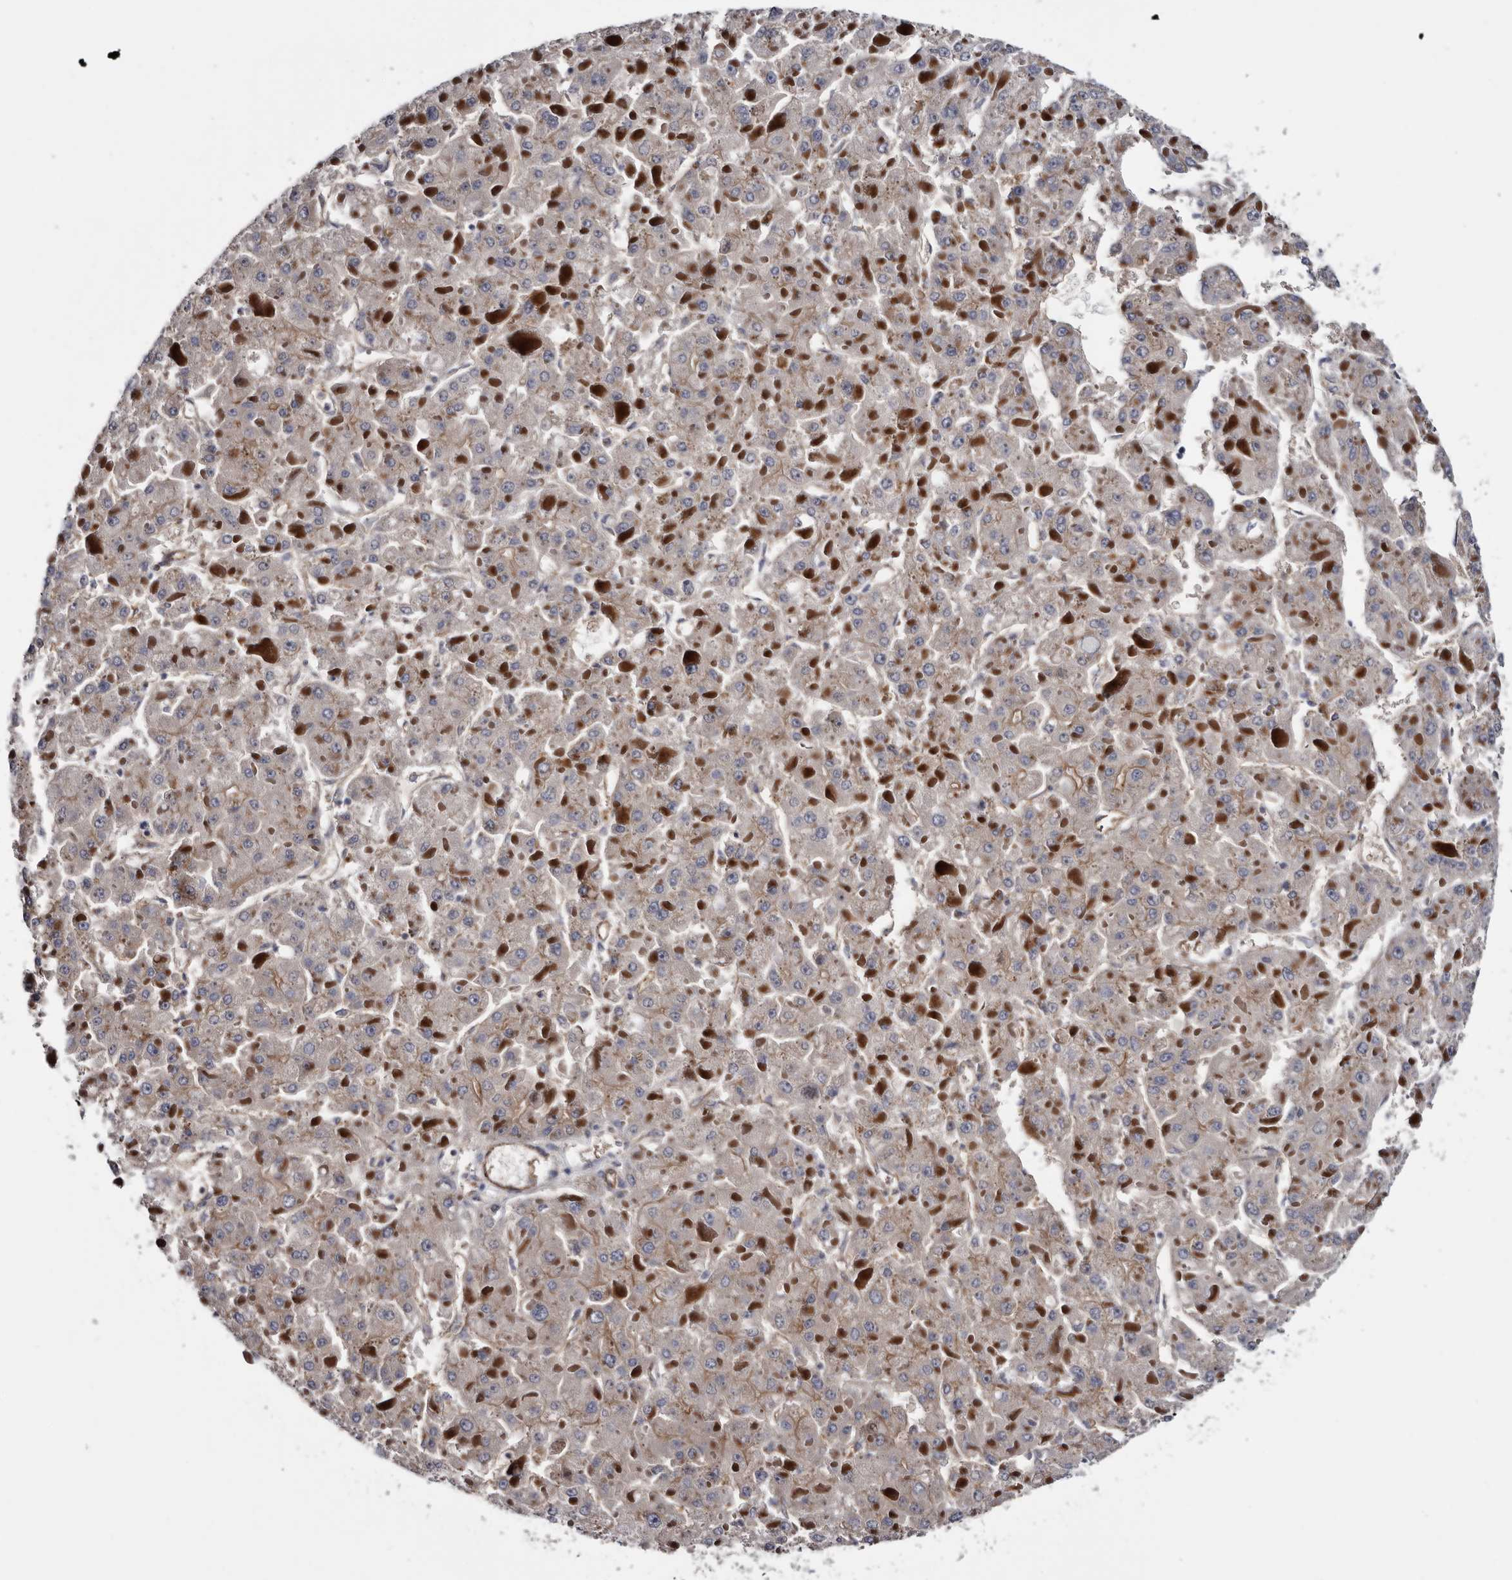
{"staining": {"intensity": "weak", "quantity": "25%-75%", "location": "cytoplasmic/membranous"}, "tissue": "liver cancer", "cell_type": "Tumor cells", "image_type": "cancer", "snomed": [{"axis": "morphology", "description": "Carcinoma, Hepatocellular, NOS"}, {"axis": "topography", "description": "Liver"}], "caption": "Weak cytoplasmic/membranous protein staining is present in about 25%-75% of tumor cells in liver hepatocellular carcinoma.", "gene": "TSPAN17", "patient": {"sex": "female", "age": 73}}